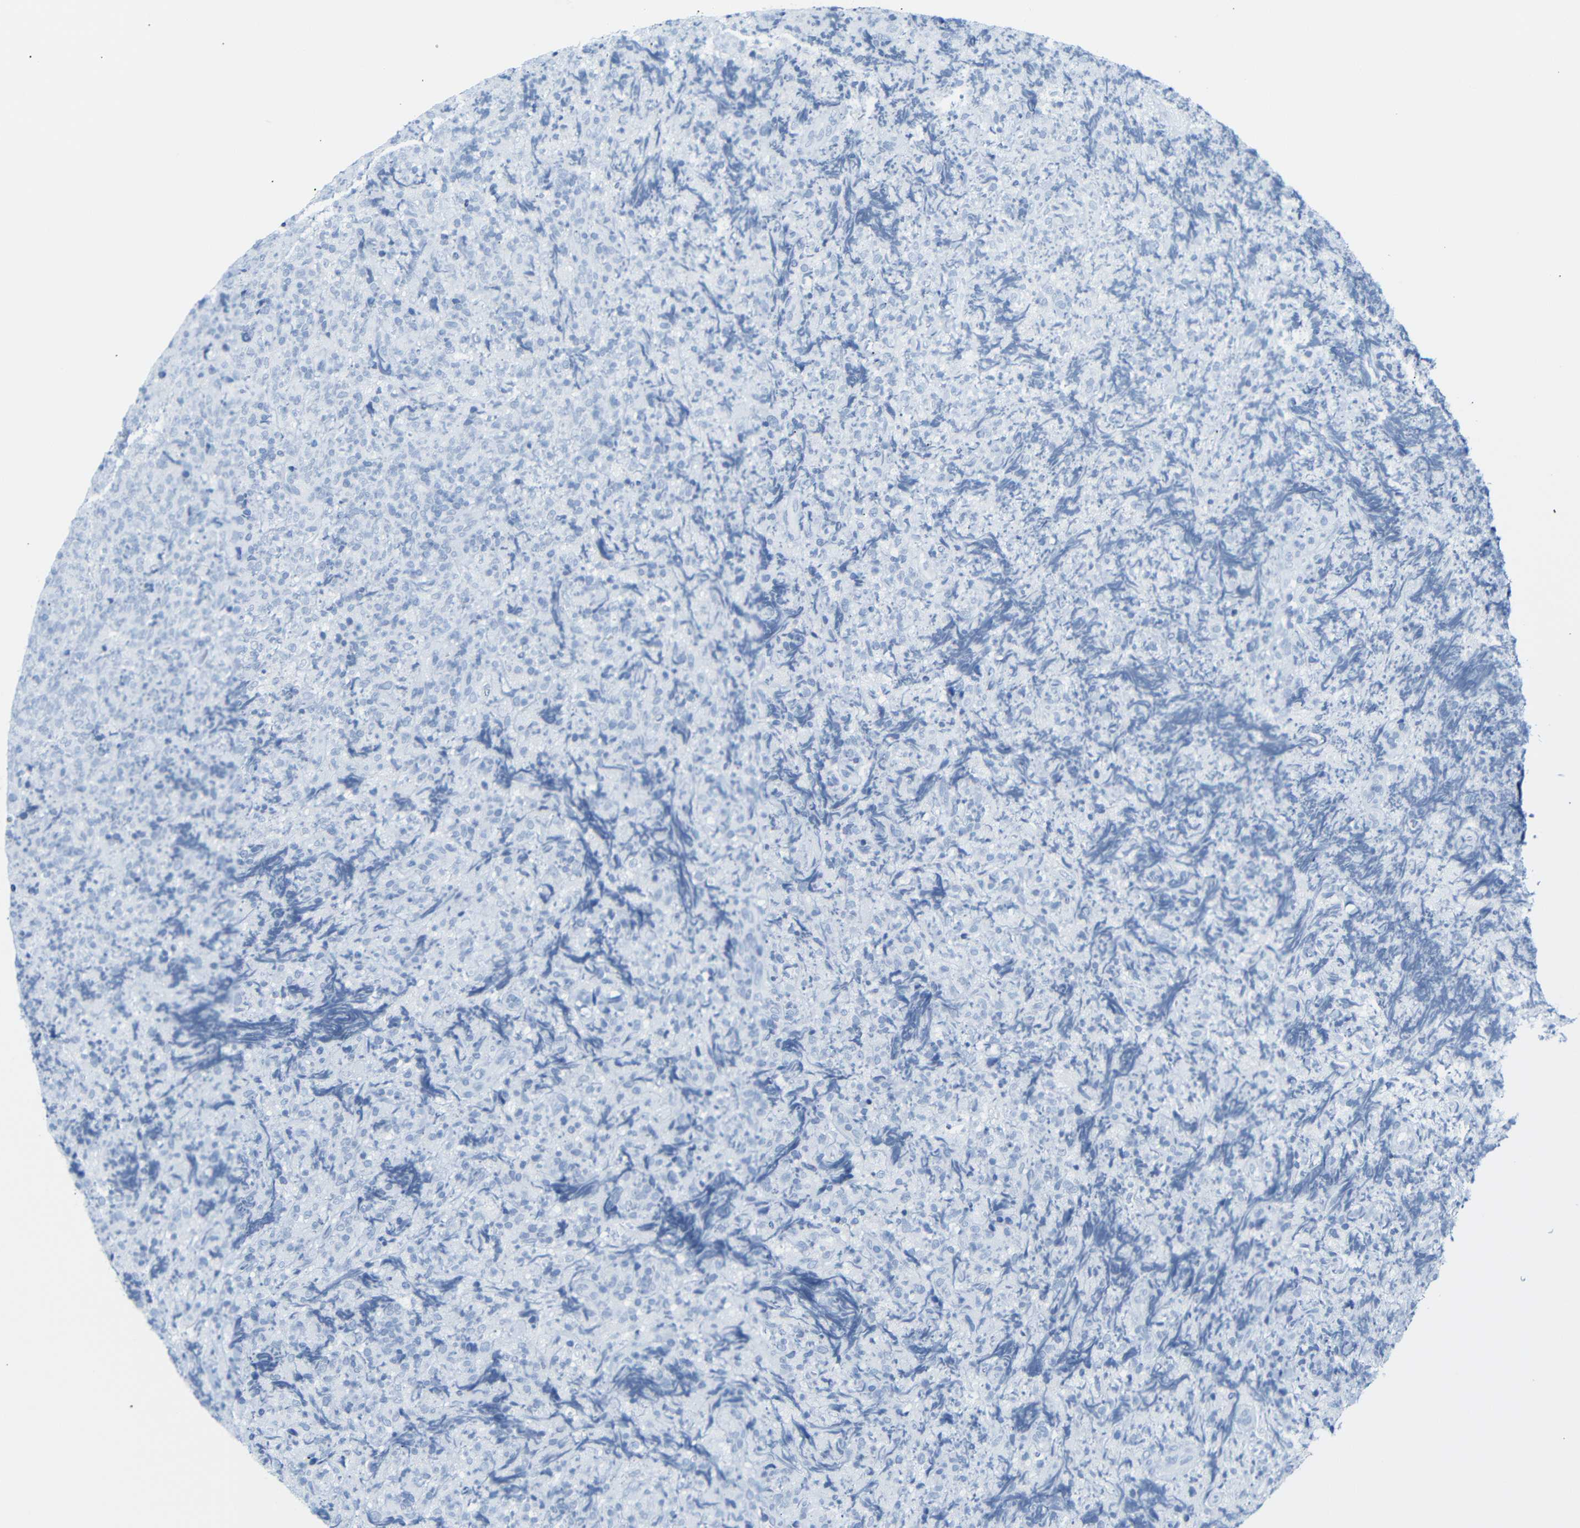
{"staining": {"intensity": "negative", "quantity": "none", "location": "none"}, "tissue": "lymphoma", "cell_type": "Tumor cells", "image_type": "cancer", "snomed": [{"axis": "morphology", "description": "Malignant lymphoma, non-Hodgkin's type, High grade"}, {"axis": "topography", "description": "Tonsil"}], "caption": "A histopathology image of human high-grade malignant lymphoma, non-Hodgkin's type is negative for staining in tumor cells.", "gene": "DYNAP", "patient": {"sex": "female", "age": 36}}